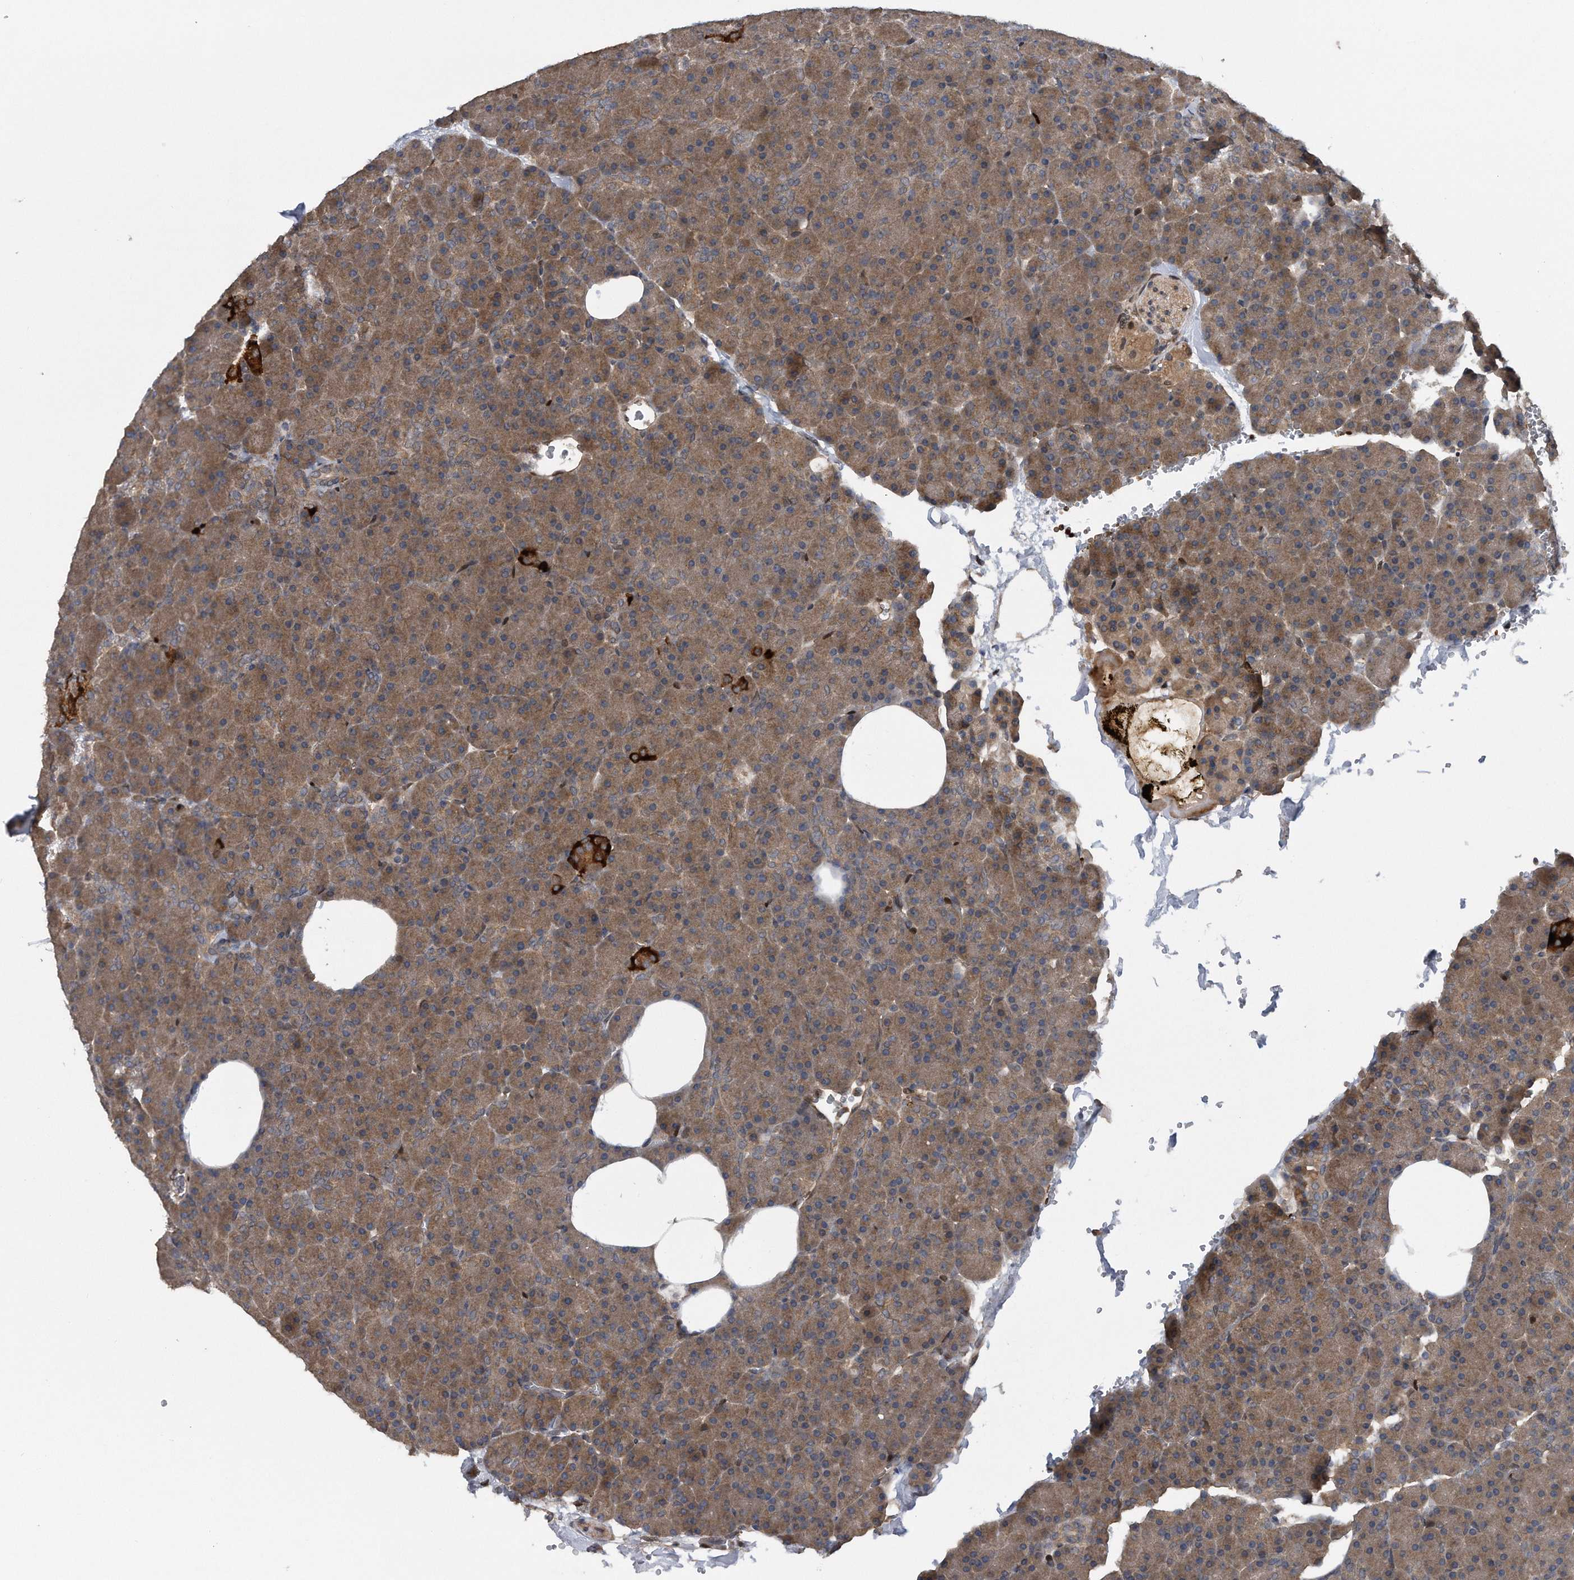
{"staining": {"intensity": "moderate", "quantity": ">75%", "location": "cytoplasmic/membranous"}, "tissue": "pancreas", "cell_type": "Exocrine glandular cells", "image_type": "normal", "snomed": [{"axis": "morphology", "description": "Normal tissue, NOS"}, {"axis": "morphology", "description": "Carcinoid, malignant, NOS"}, {"axis": "topography", "description": "Pancreas"}], "caption": "Immunohistochemical staining of benign pancreas exhibits moderate cytoplasmic/membranous protein positivity in approximately >75% of exocrine glandular cells.", "gene": "ZNF79", "patient": {"sex": "female", "age": 35}}